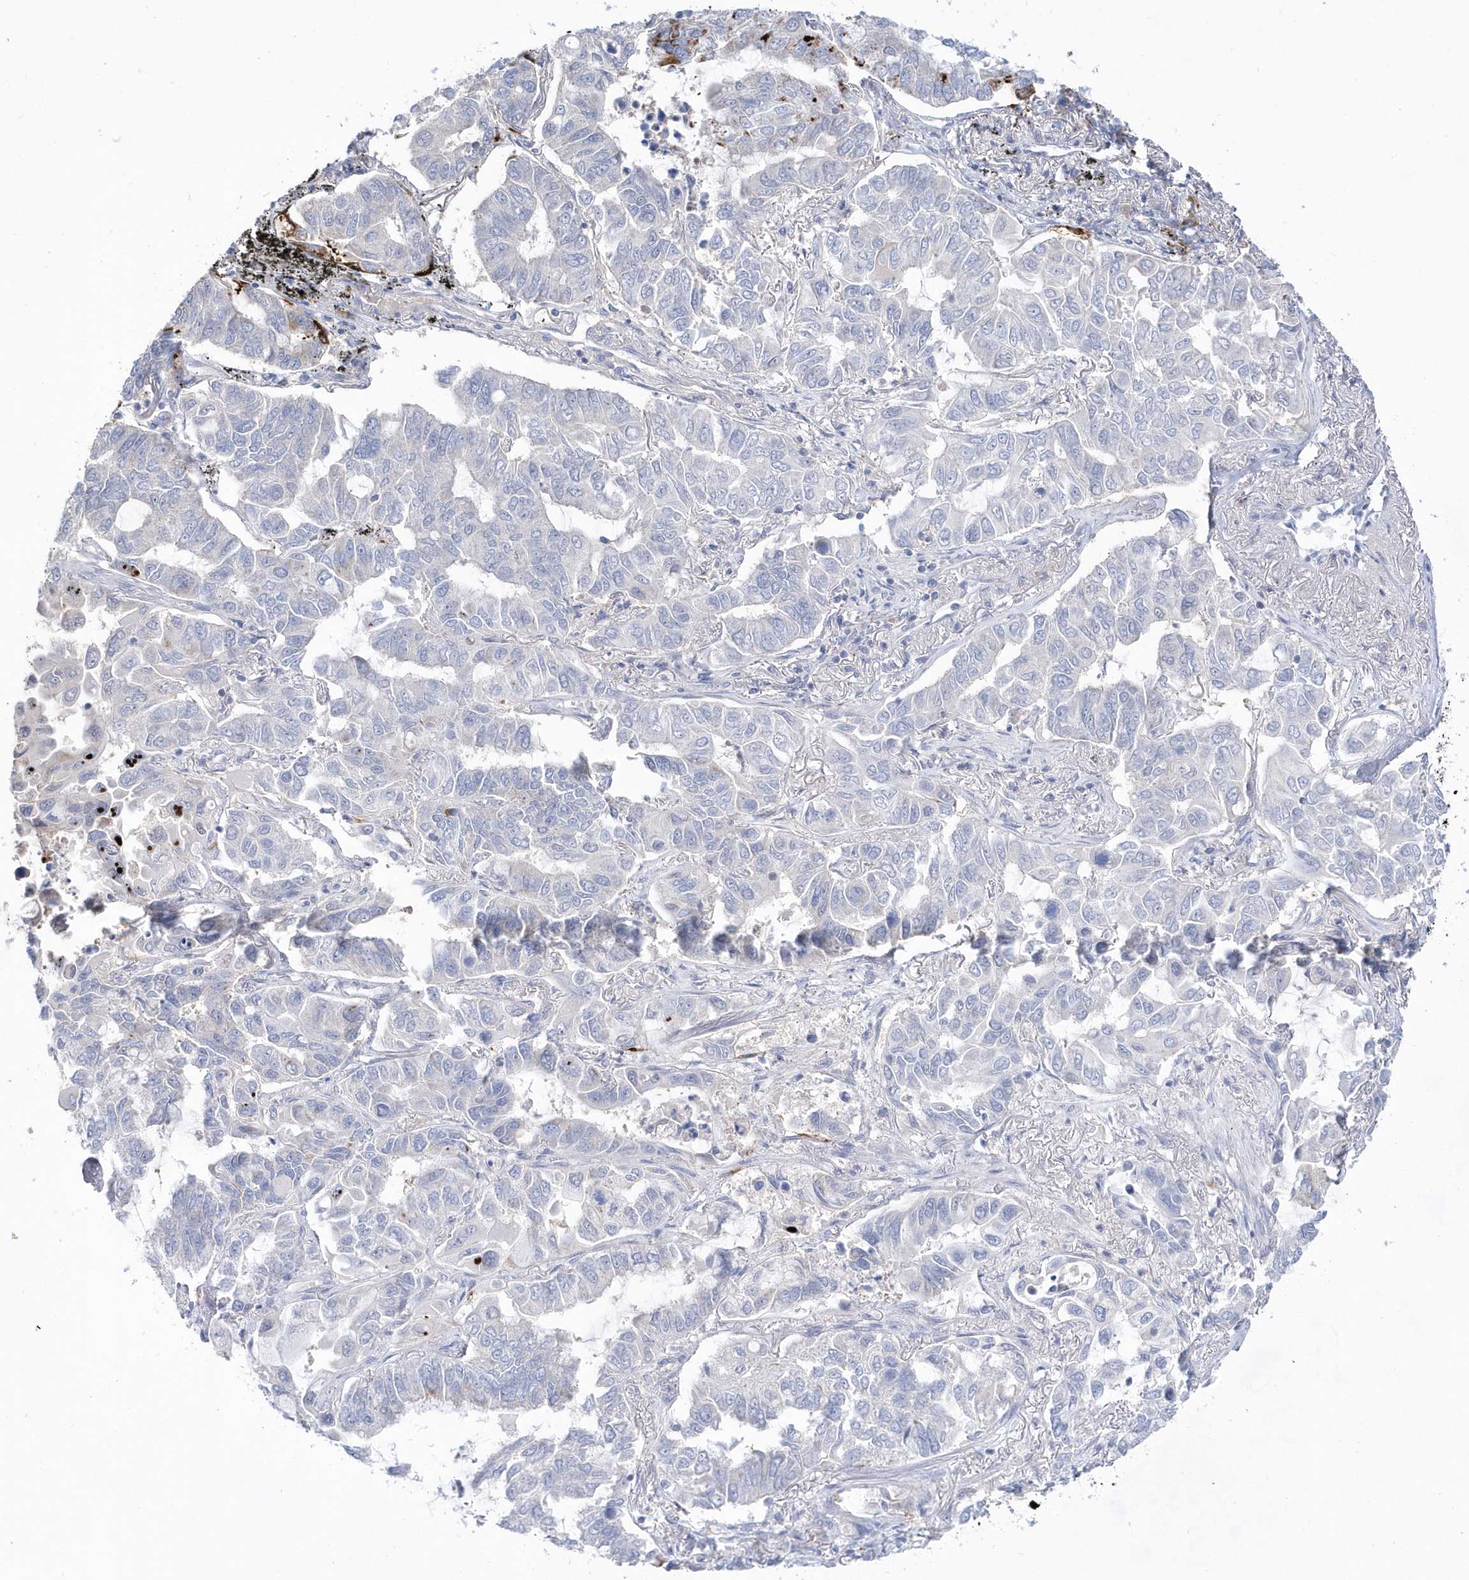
{"staining": {"intensity": "negative", "quantity": "none", "location": "none"}, "tissue": "lung cancer", "cell_type": "Tumor cells", "image_type": "cancer", "snomed": [{"axis": "morphology", "description": "Adenocarcinoma, NOS"}, {"axis": "topography", "description": "Lung"}], "caption": "Immunohistochemistry of human lung cancer (adenocarcinoma) displays no expression in tumor cells. Nuclei are stained in blue.", "gene": "BDH2", "patient": {"sex": "male", "age": 64}}